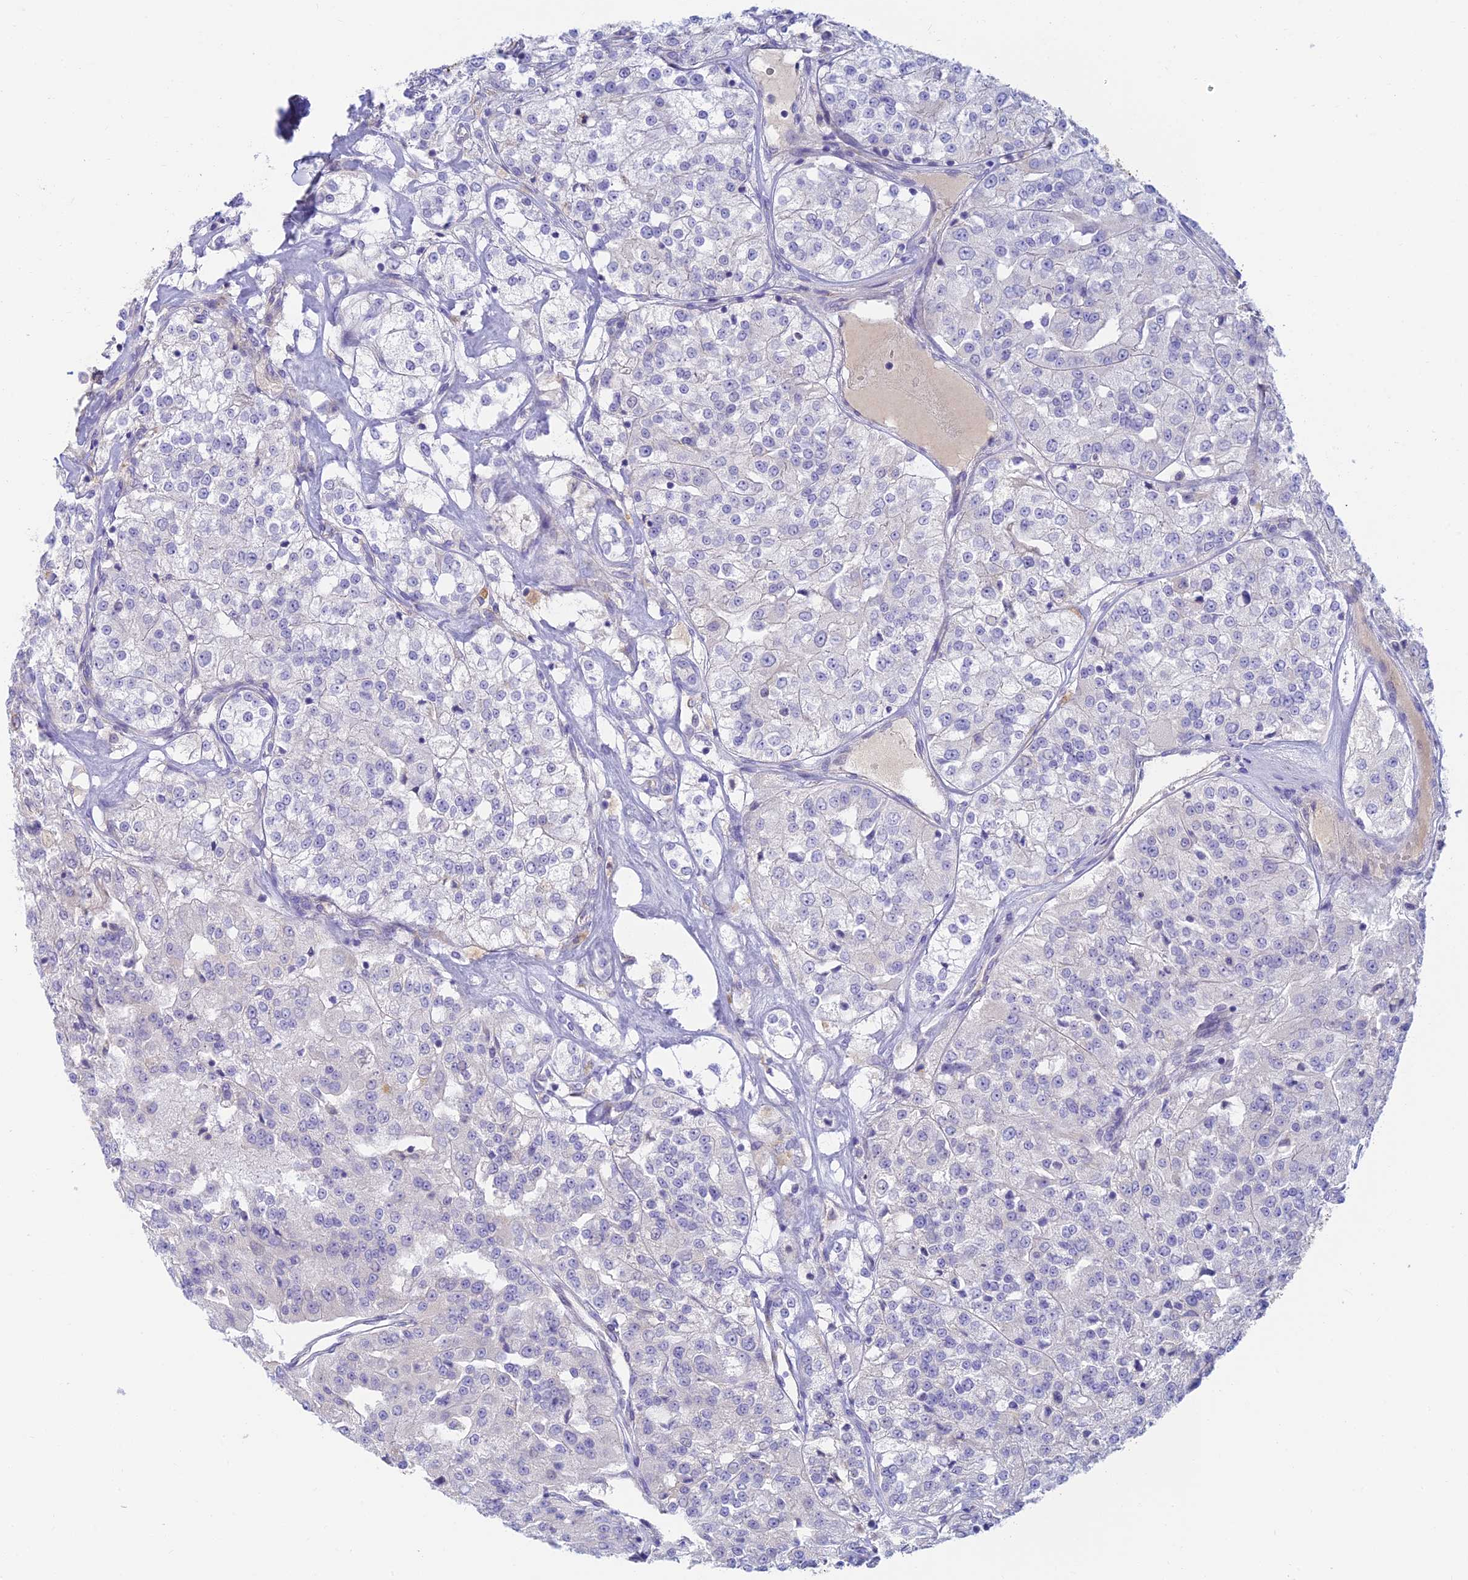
{"staining": {"intensity": "negative", "quantity": "none", "location": "none"}, "tissue": "renal cancer", "cell_type": "Tumor cells", "image_type": "cancer", "snomed": [{"axis": "morphology", "description": "Adenocarcinoma, NOS"}, {"axis": "topography", "description": "Kidney"}], "caption": "Immunohistochemistry (IHC) photomicrograph of human adenocarcinoma (renal) stained for a protein (brown), which demonstrates no staining in tumor cells.", "gene": "INTS13", "patient": {"sex": "female", "age": 63}}